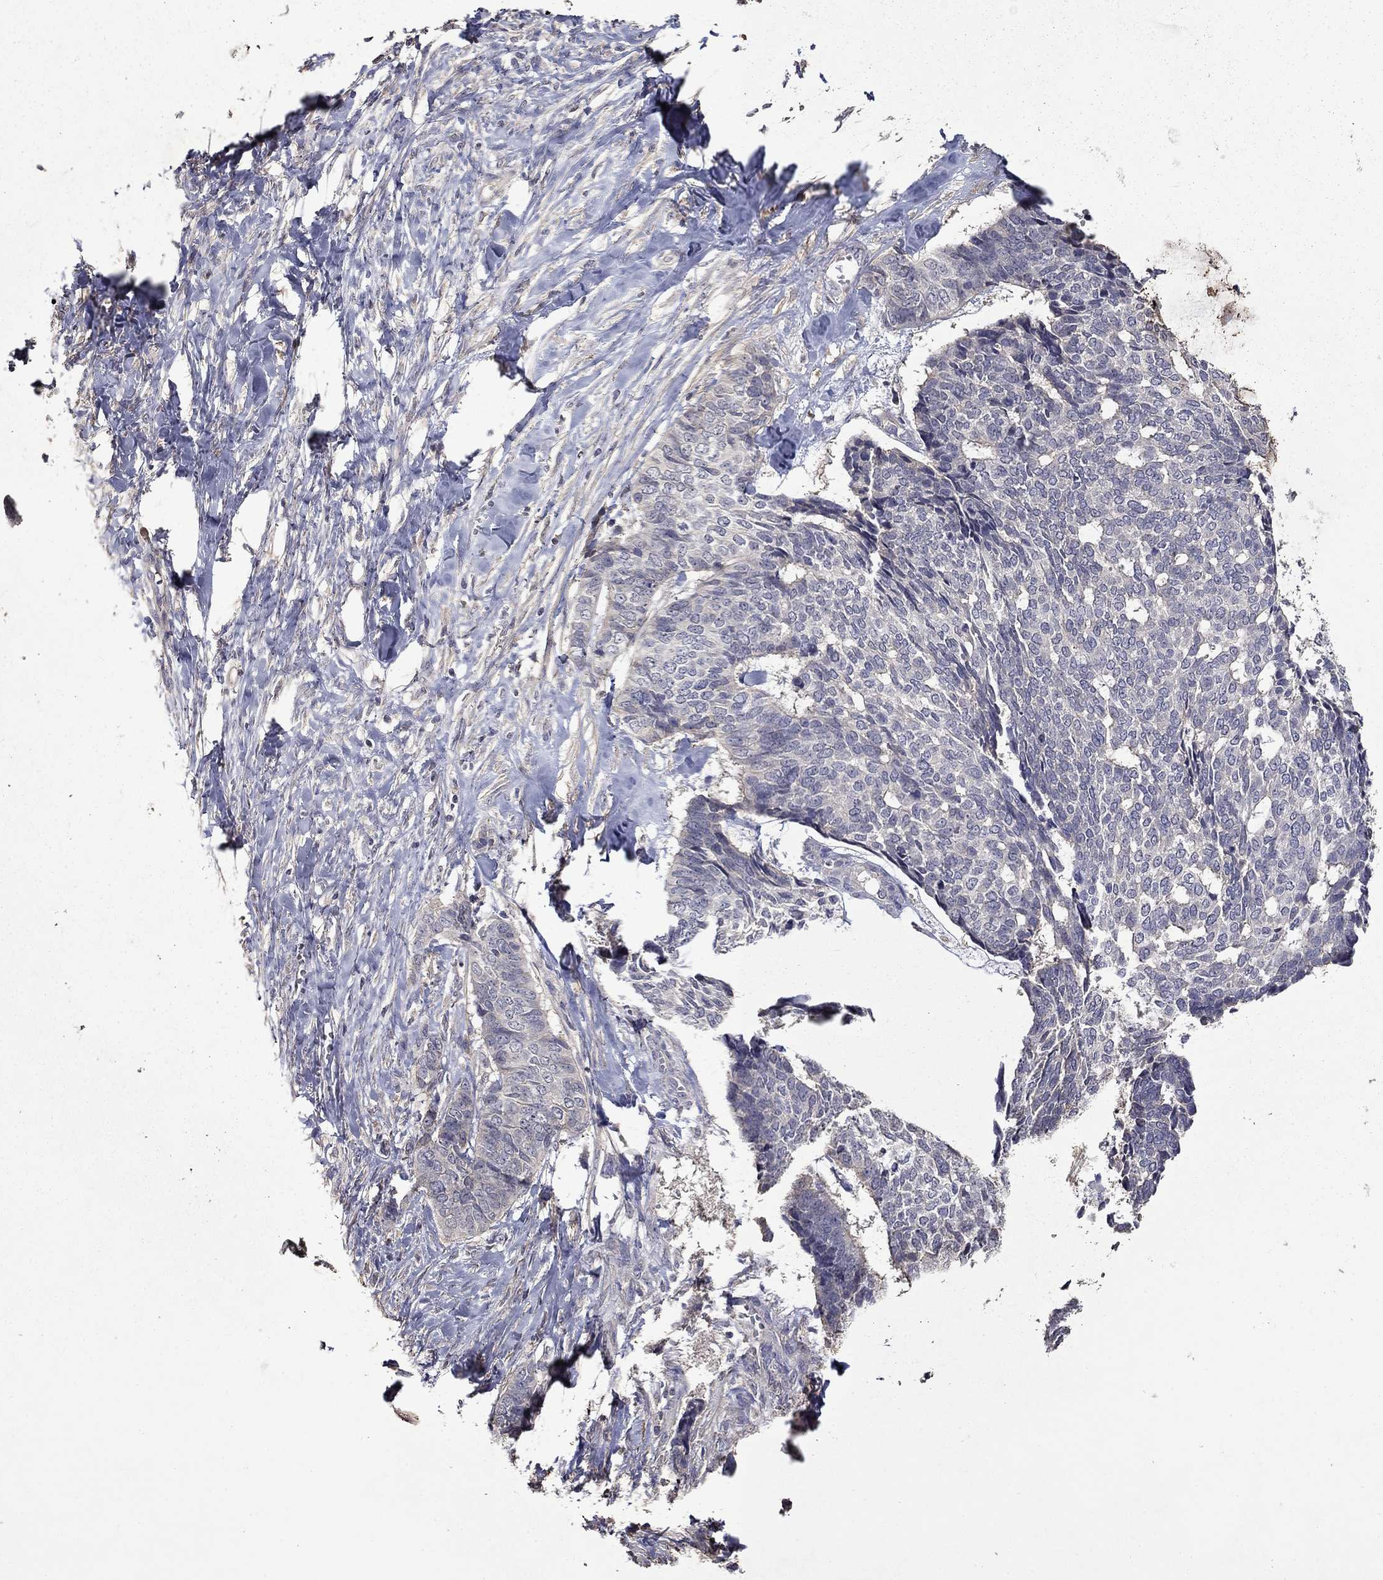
{"staining": {"intensity": "negative", "quantity": "none", "location": "none"}, "tissue": "skin cancer", "cell_type": "Tumor cells", "image_type": "cancer", "snomed": [{"axis": "morphology", "description": "Basal cell carcinoma"}, {"axis": "topography", "description": "Skin"}], "caption": "Immunohistochemical staining of human basal cell carcinoma (skin) exhibits no significant expression in tumor cells. (DAB immunohistochemistry (IHC) with hematoxylin counter stain).", "gene": "SATB1", "patient": {"sex": "male", "age": 86}}